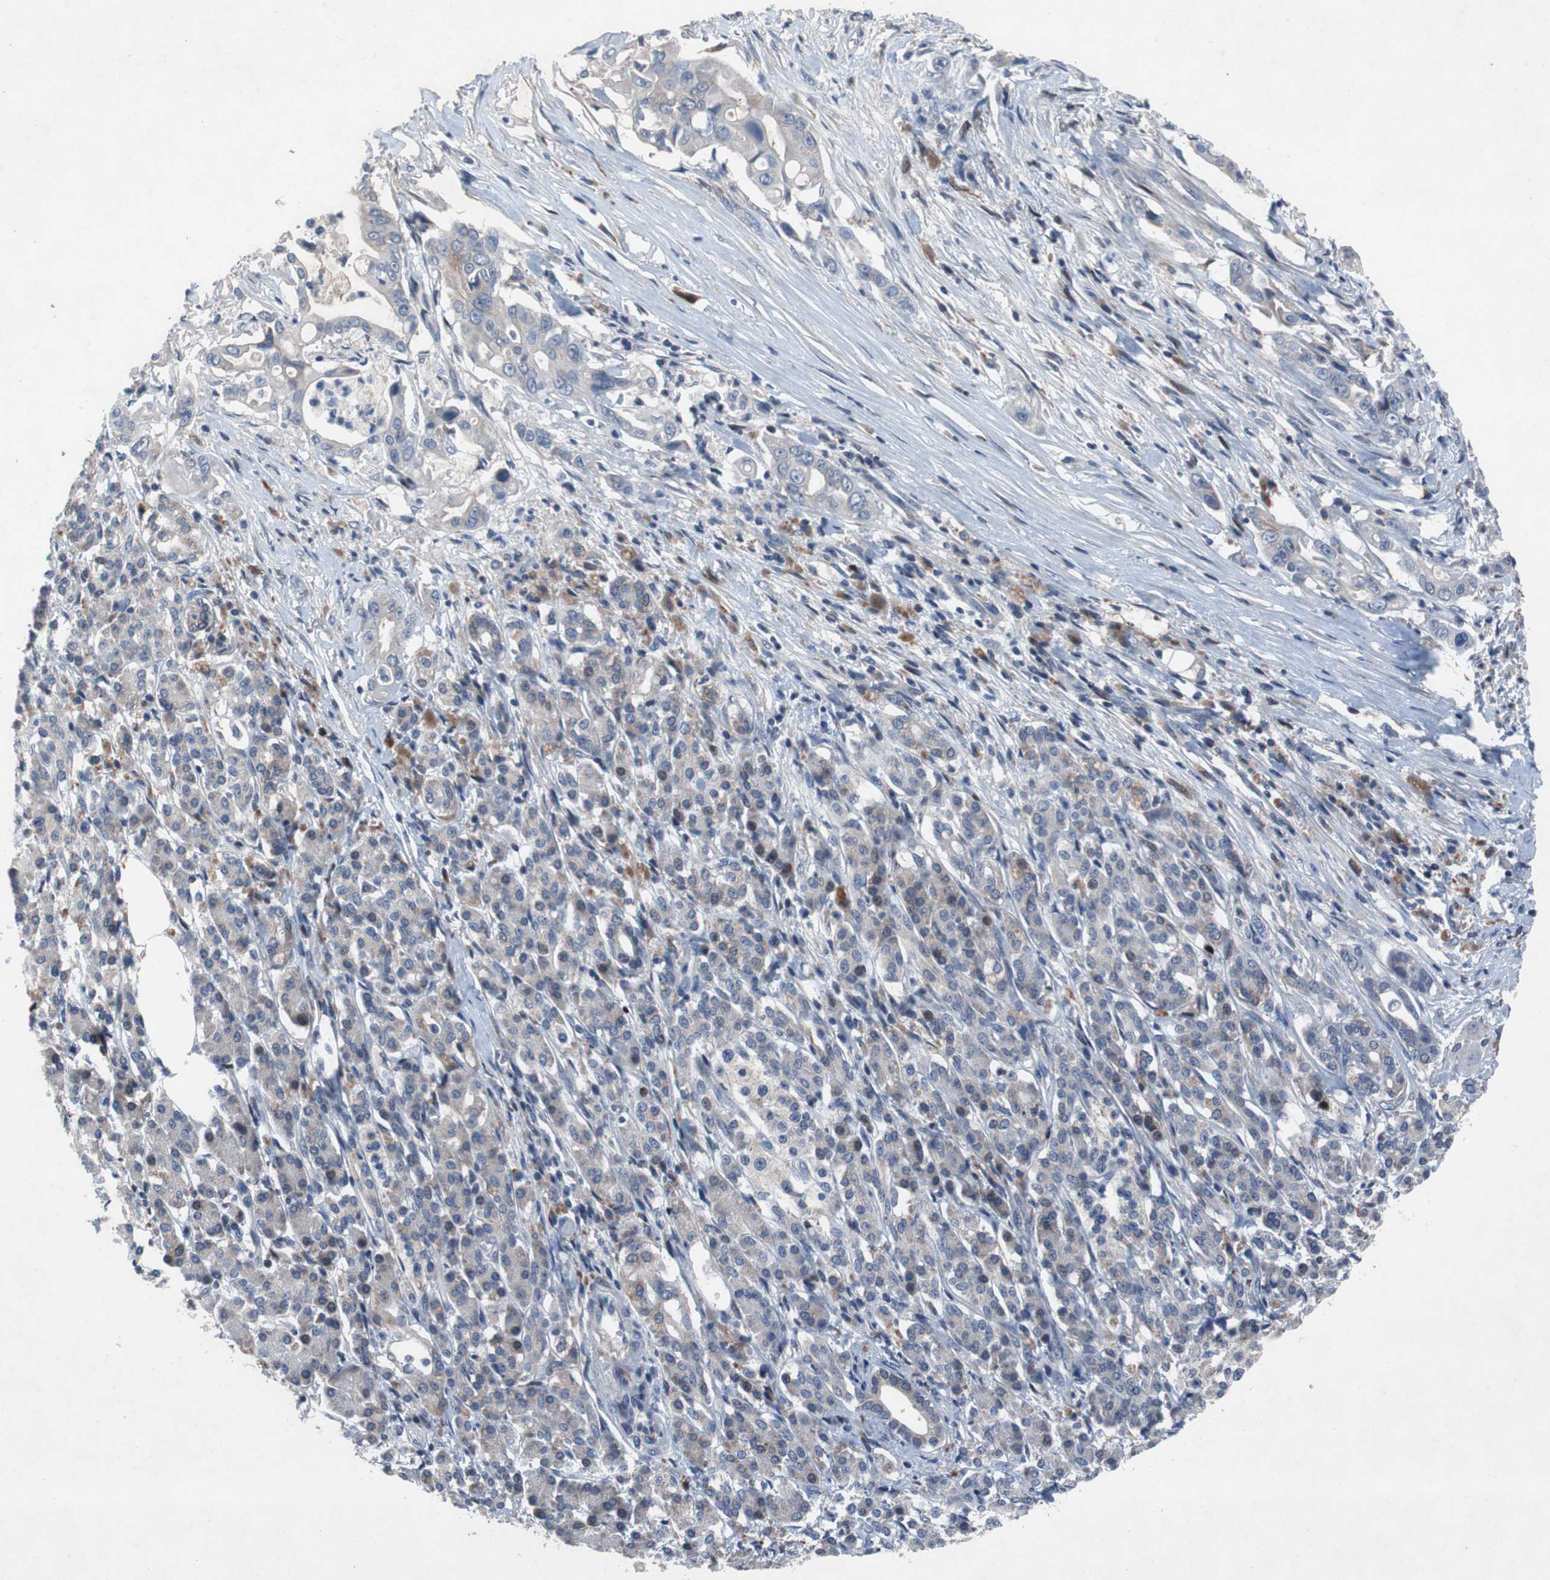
{"staining": {"intensity": "weak", "quantity": "<25%", "location": "cytoplasmic/membranous"}, "tissue": "pancreatic cancer", "cell_type": "Tumor cells", "image_type": "cancer", "snomed": [{"axis": "morphology", "description": "Normal tissue, NOS"}, {"axis": "topography", "description": "Pancreas"}], "caption": "Human pancreatic cancer stained for a protein using immunohistochemistry (IHC) exhibits no positivity in tumor cells.", "gene": "MUTYH", "patient": {"sex": "male", "age": 42}}